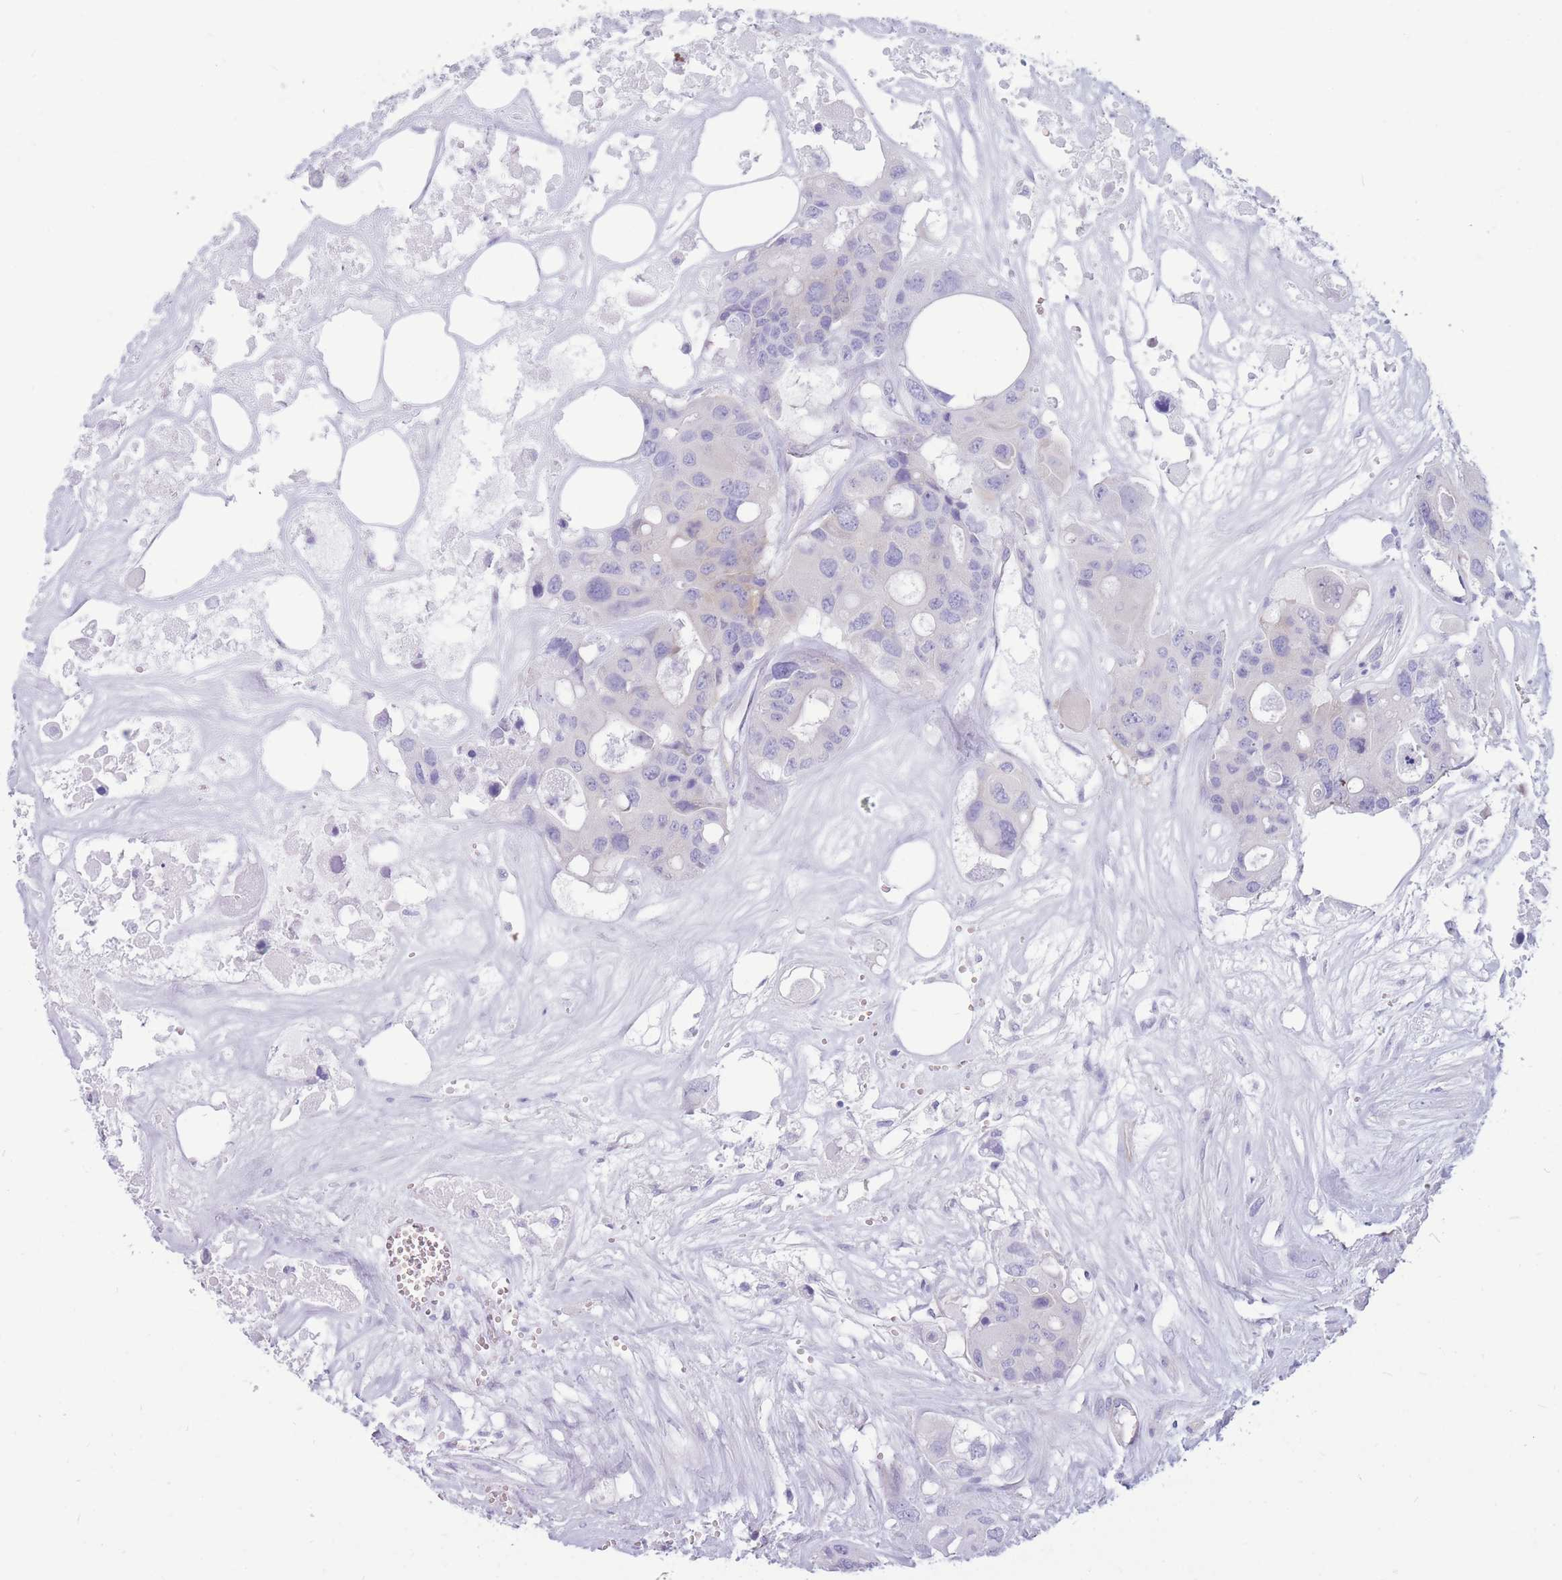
{"staining": {"intensity": "negative", "quantity": "none", "location": "none"}, "tissue": "colorectal cancer", "cell_type": "Tumor cells", "image_type": "cancer", "snomed": [{"axis": "morphology", "description": "Adenocarcinoma, NOS"}, {"axis": "topography", "description": "Colon"}], "caption": "High magnification brightfield microscopy of colorectal cancer (adenocarcinoma) stained with DAB (3,3'-diaminobenzidine) (brown) and counterstained with hematoxylin (blue): tumor cells show no significant staining. The staining is performed using DAB (3,3'-diaminobenzidine) brown chromogen with nuclei counter-stained in using hematoxylin.", "gene": "MTSS2", "patient": {"sex": "male", "age": 77}}